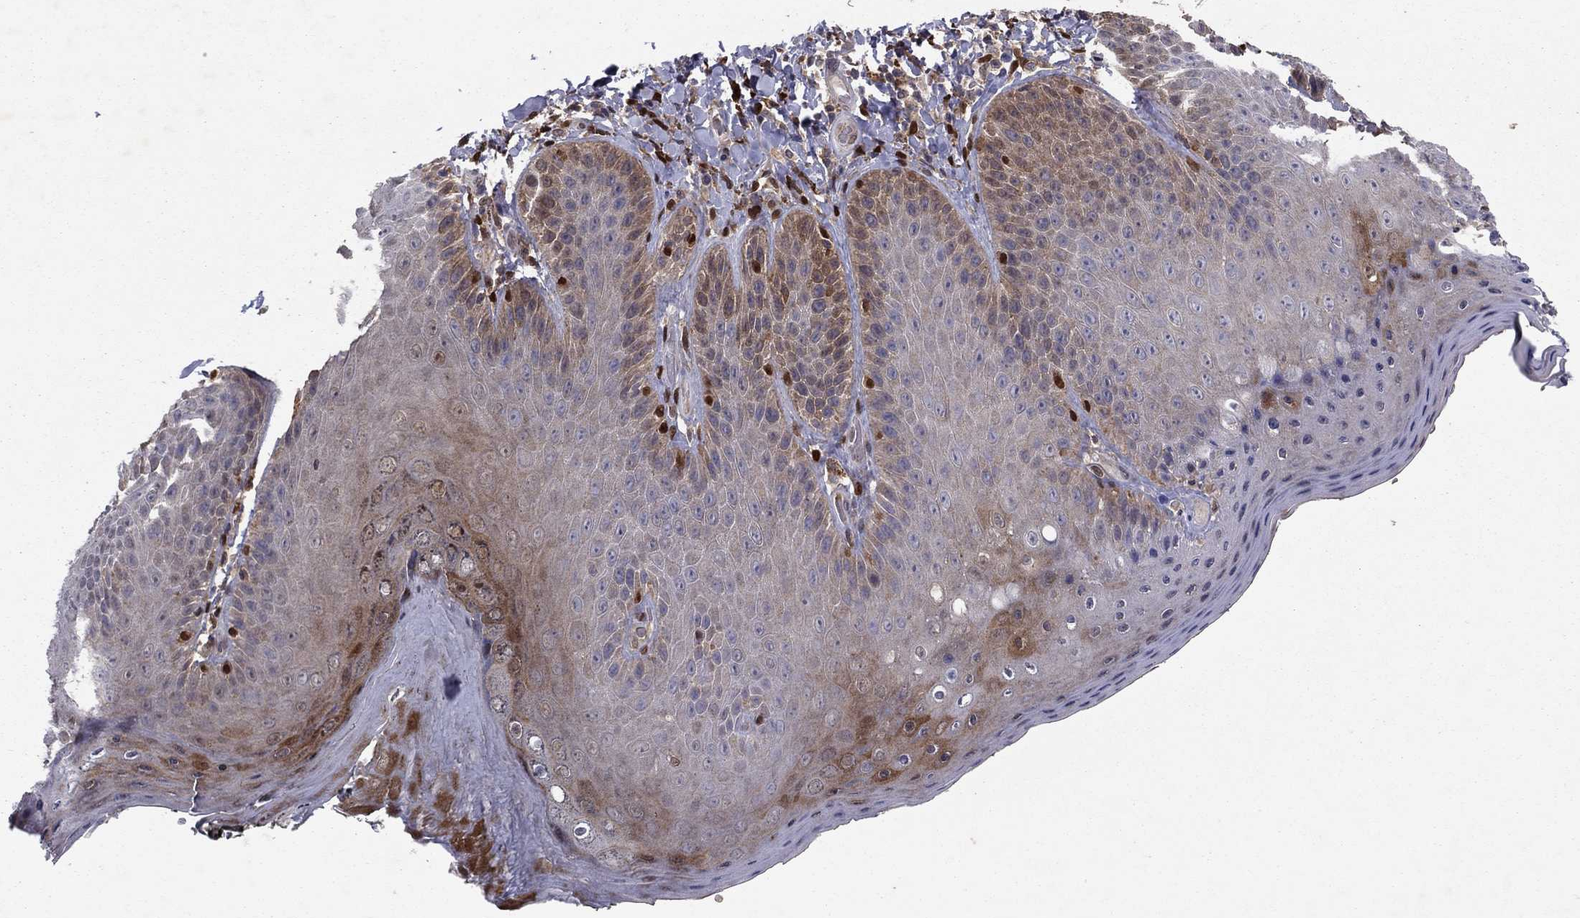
{"staining": {"intensity": "moderate", "quantity": "<25%", "location": "cytoplasmic/membranous"}, "tissue": "skin", "cell_type": "Epidermal cells", "image_type": "normal", "snomed": [{"axis": "morphology", "description": "Normal tissue, NOS"}, {"axis": "topography", "description": "Anal"}], "caption": "The photomicrograph reveals staining of benign skin, revealing moderate cytoplasmic/membranous protein expression (brown color) within epidermal cells.", "gene": "CRTC1", "patient": {"sex": "male", "age": 53}}